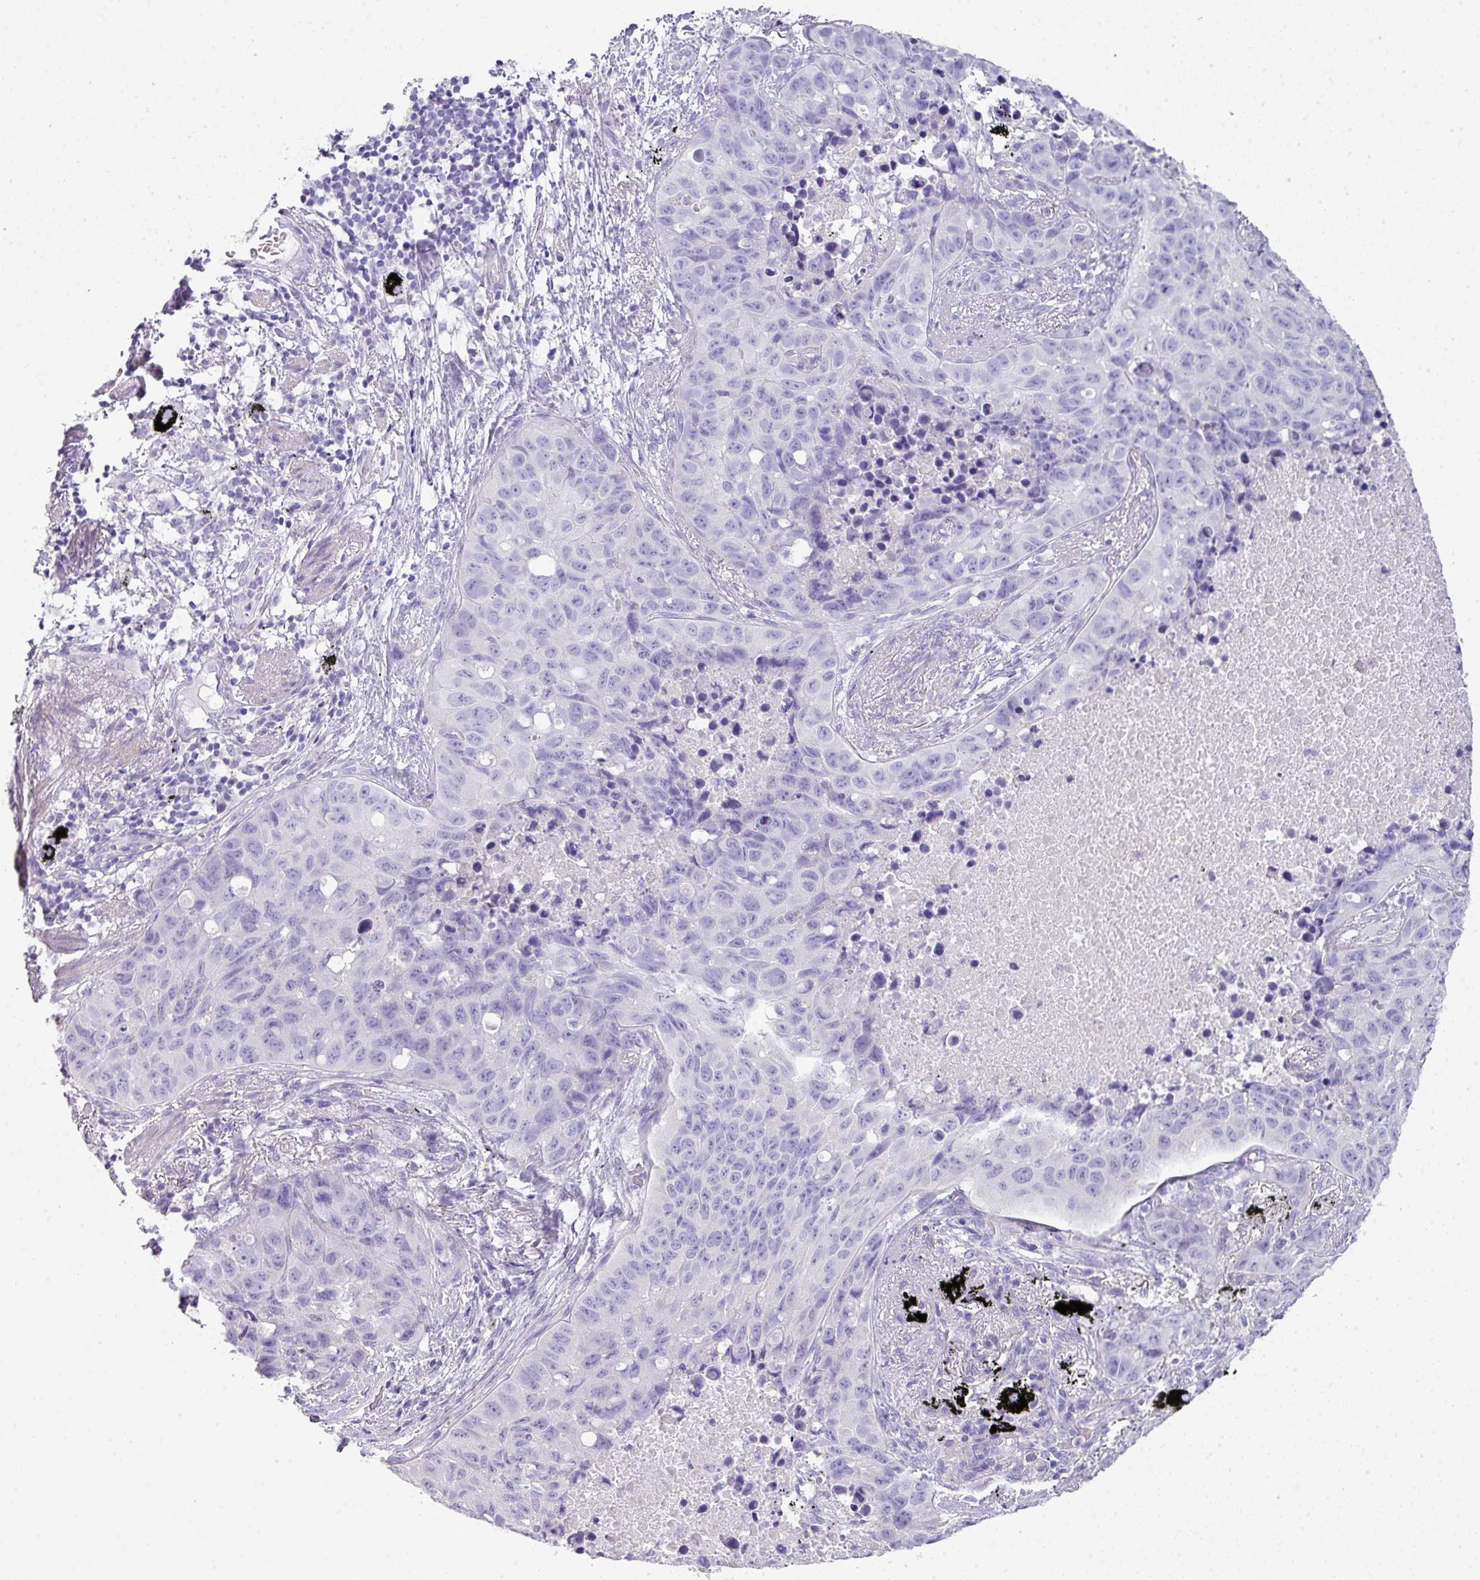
{"staining": {"intensity": "negative", "quantity": "none", "location": "none"}, "tissue": "lung cancer", "cell_type": "Tumor cells", "image_type": "cancer", "snomed": [{"axis": "morphology", "description": "Squamous cell carcinoma, NOS"}, {"axis": "topography", "description": "Lung"}], "caption": "Squamous cell carcinoma (lung) stained for a protein using immunohistochemistry demonstrates no staining tumor cells.", "gene": "GLI4", "patient": {"sex": "male", "age": 60}}